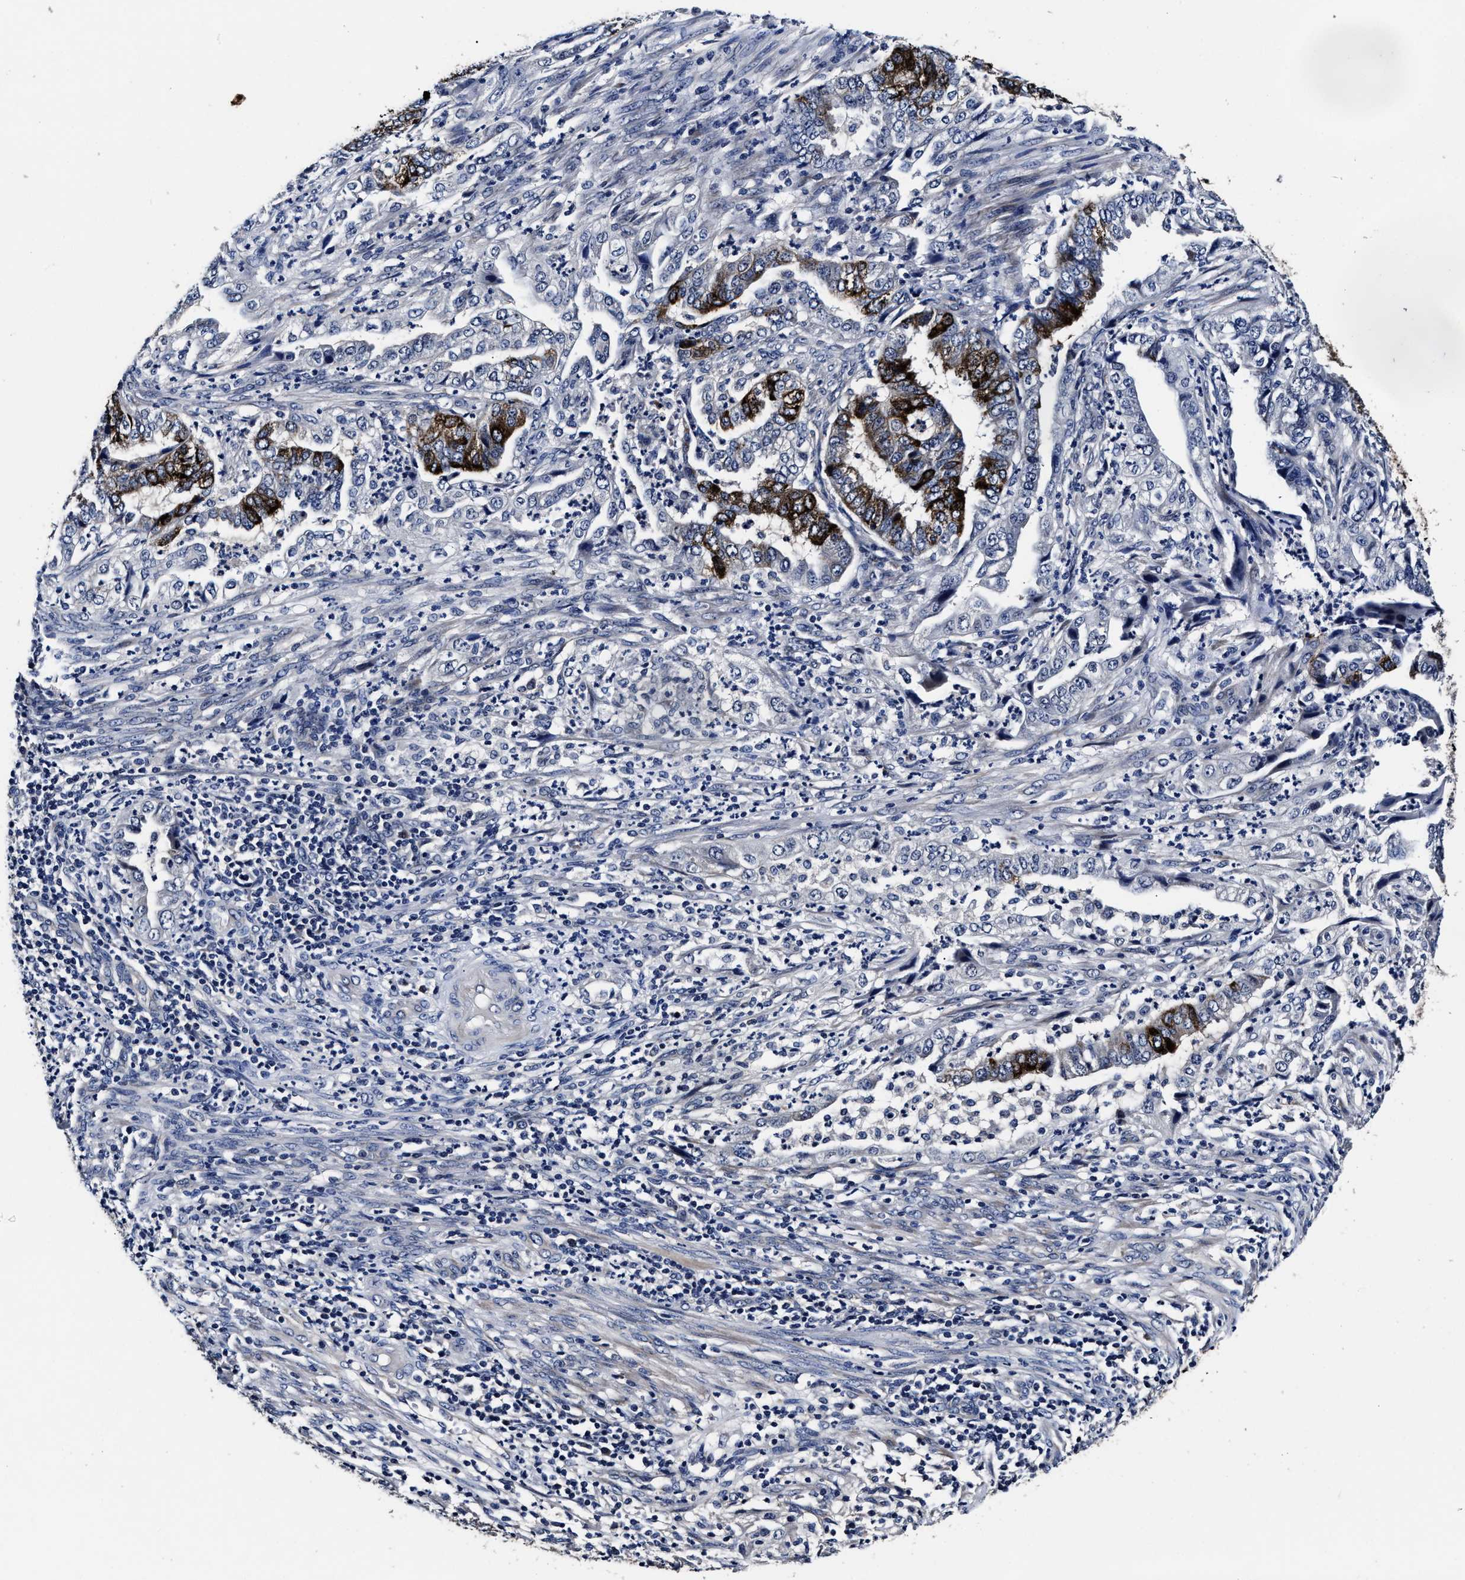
{"staining": {"intensity": "strong", "quantity": "<25%", "location": "cytoplasmic/membranous"}, "tissue": "endometrial cancer", "cell_type": "Tumor cells", "image_type": "cancer", "snomed": [{"axis": "morphology", "description": "Adenocarcinoma, NOS"}, {"axis": "topography", "description": "Endometrium"}], "caption": "This is a micrograph of immunohistochemistry (IHC) staining of endometrial cancer, which shows strong staining in the cytoplasmic/membranous of tumor cells.", "gene": "OLFML2A", "patient": {"sex": "female", "age": 51}}